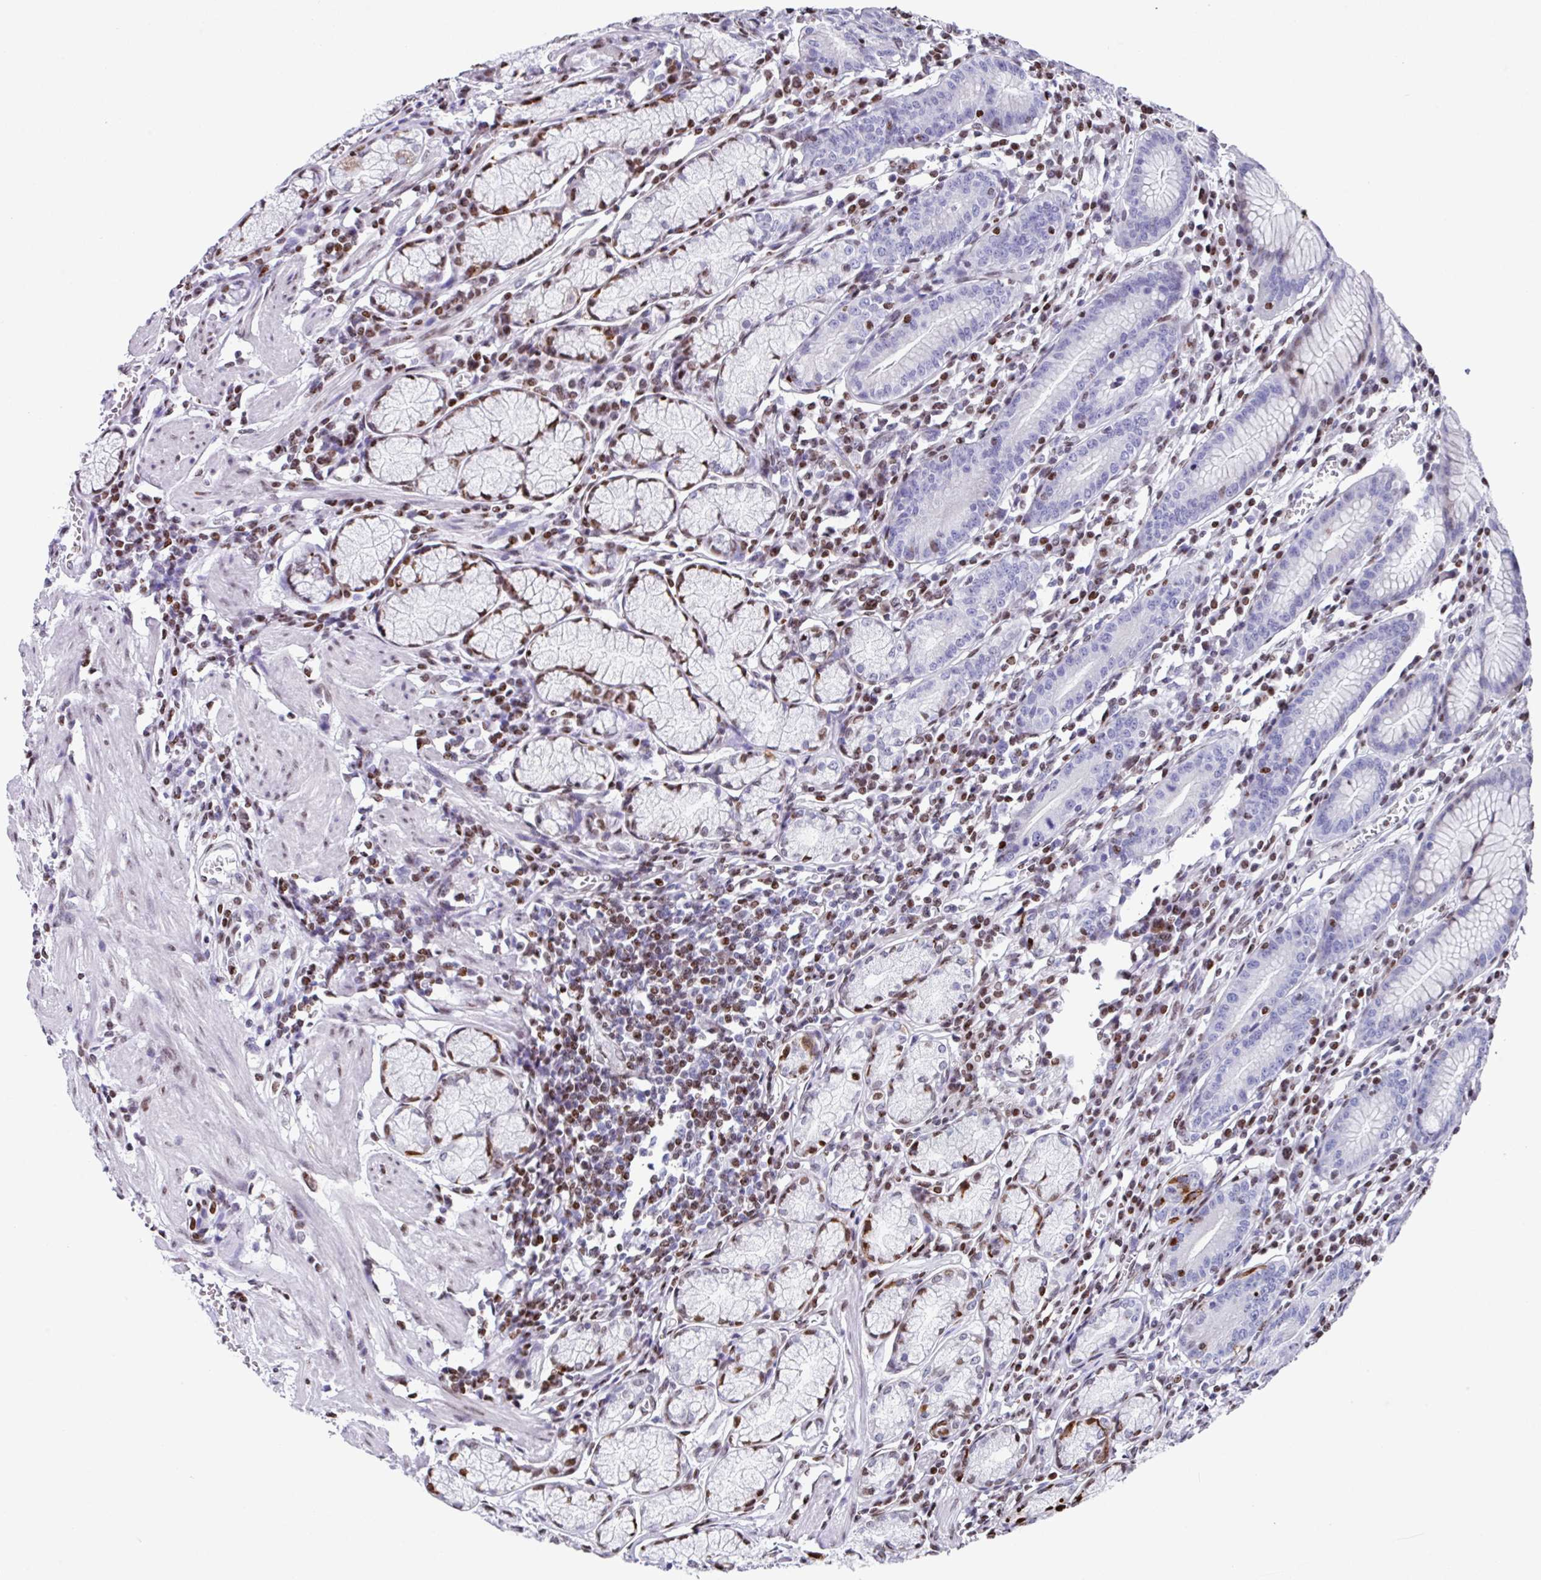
{"staining": {"intensity": "strong", "quantity": "25%-75%", "location": "cytoplasmic/membranous,nuclear"}, "tissue": "stomach", "cell_type": "Glandular cells", "image_type": "normal", "snomed": [{"axis": "morphology", "description": "Normal tissue, NOS"}, {"axis": "topography", "description": "Stomach"}], "caption": "This photomicrograph displays immunohistochemistry (IHC) staining of normal stomach, with high strong cytoplasmic/membranous,nuclear staining in approximately 25%-75% of glandular cells.", "gene": "TCF3", "patient": {"sex": "male", "age": 55}}